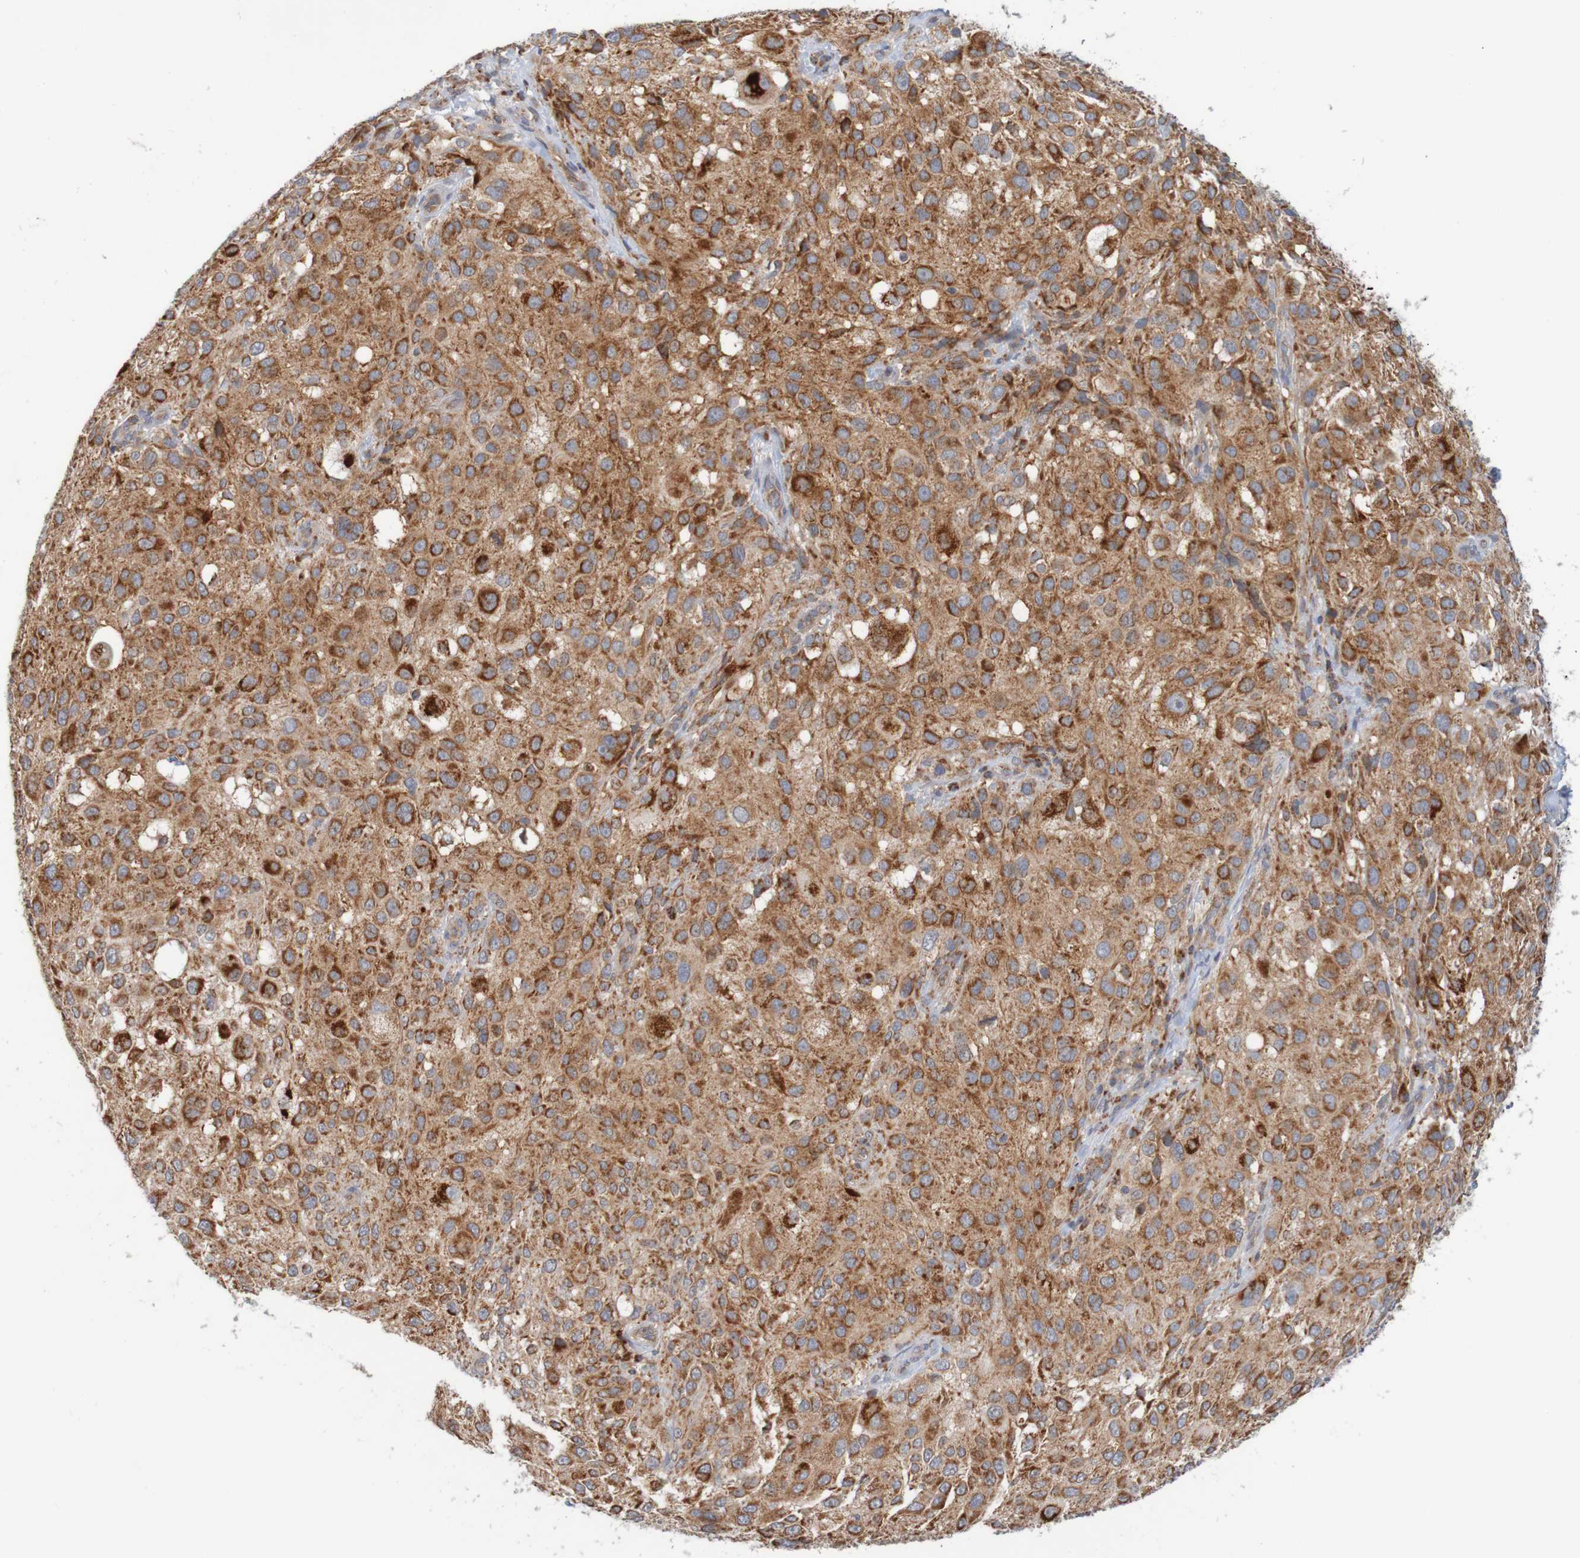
{"staining": {"intensity": "strong", "quantity": ">75%", "location": "cytoplasmic/membranous"}, "tissue": "melanoma", "cell_type": "Tumor cells", "image_type": "cancer", "snomed": [{"axis": "morphology", "description": "Necrosis, NOS"}, {"axis": "morphology", "description": "Malignant melanoma, NOS"}, {"axis": "topography", "description": "Skin"}], "caption": "Protein analysis of malignant melanoma tissue reveals strong cytoplasmic/membranous positivity in approximately >75% of tumor cells.", "gene": "NAV2", "patient": {"sex": "female", "age": 87}}